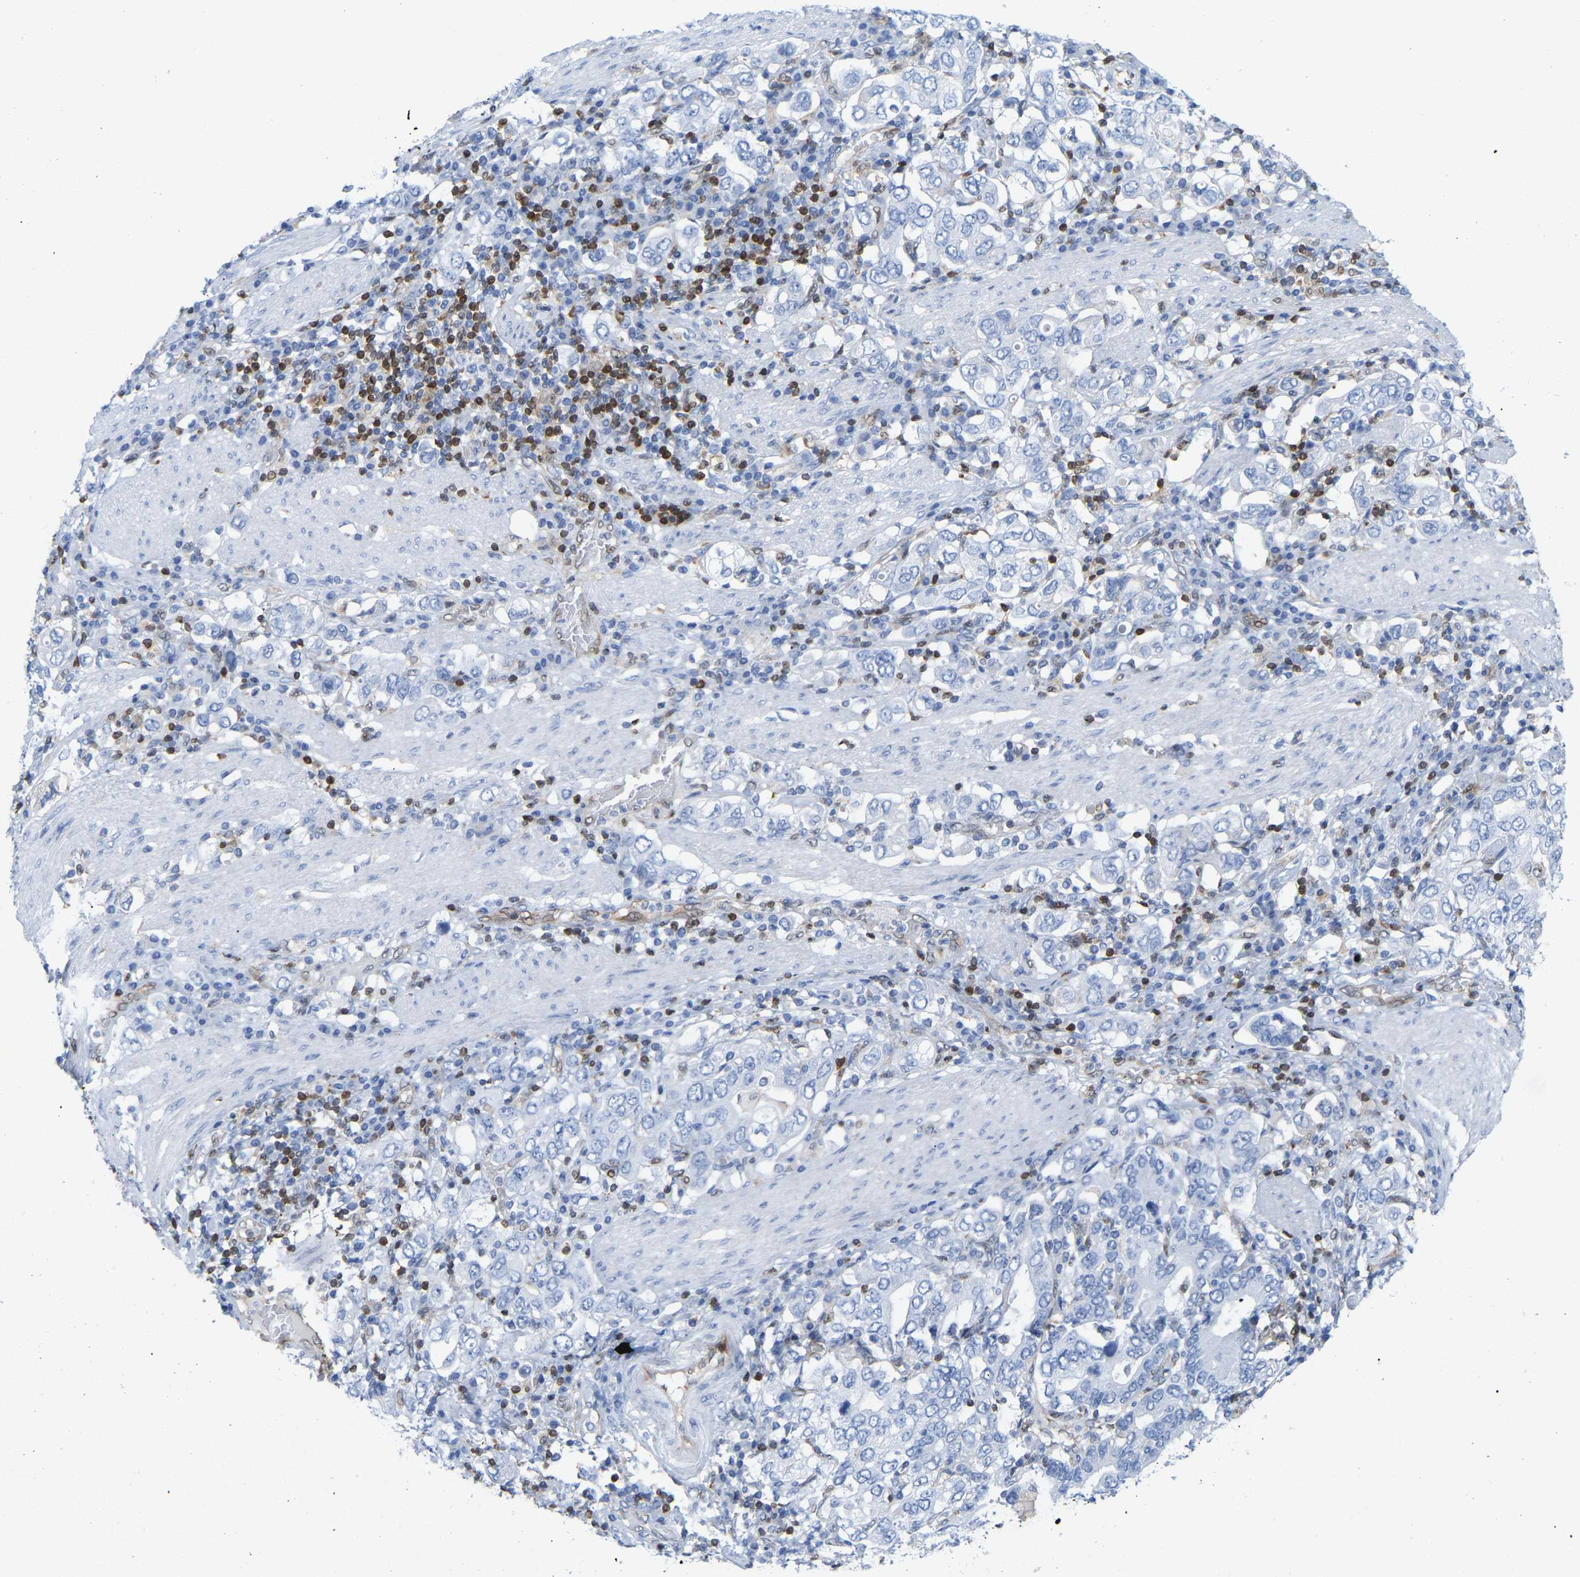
{"staining": {"intensity": "negative", "quantity": "none", "location": "none"}, "tissue": "stomach cancer", "cell_type": "Tumor cells", "image_type": "cancer", "snomed": [{"axis": "morphology", "description": "Adenocarcinoma, NOS"}, {"axis": "topography", "description": "Stomach, upper"}], "caption": "This is an immunohistochemistry (IHC) image of human stomach cancer (adenocarcinoma). There is no positivity in tumor cells.", "gene": "GIMAP4", "patient": {"sex": "male", "age": 62}}